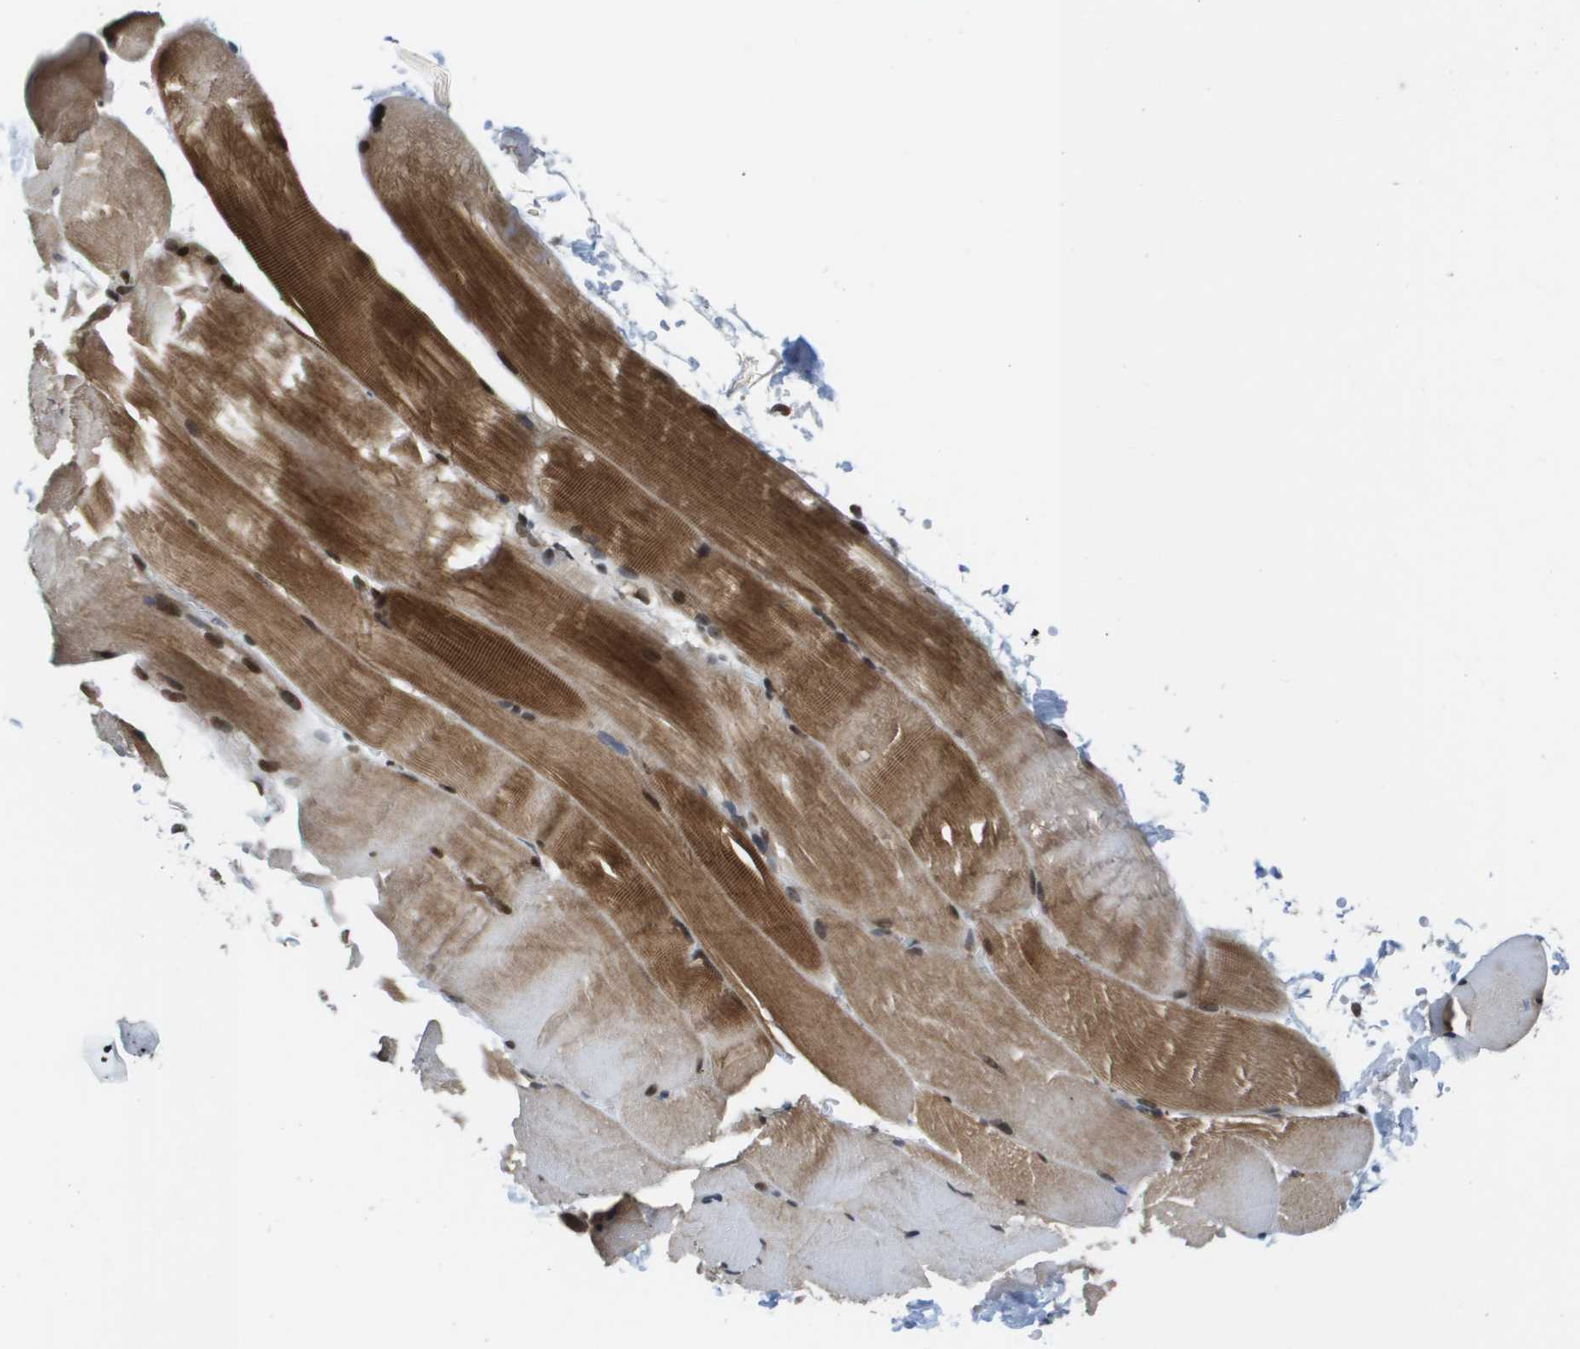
{"staining": {"intensity": "strong", "quantity": "25%-75%", "location": "cytoplasmic/membranous,nuclear"}, "tissue": "skeletal muscle", "cell_type": "Myocytes", "image_type": "normal", "snomed": [{"axis": "morphology", "description": "Normal tissue, NOS"}, {"axis": "topography", "description": "Skin"}, {"axis": "topography", "description": "Skeletal muscle"}], "caption": "Immunohistochemistry image of benign skeletal muscle: human skeletal muscle stained using immunohistochemistry exhibits high levels of strong protein expression localized specifically in the cytoplasmic/membranous,nuclear of myocytes, appearing as a cytoplasmic/membranous,nuclear brown color.", "gene": "RECQL4", "patient": {"sex": "male", "age": 83}}